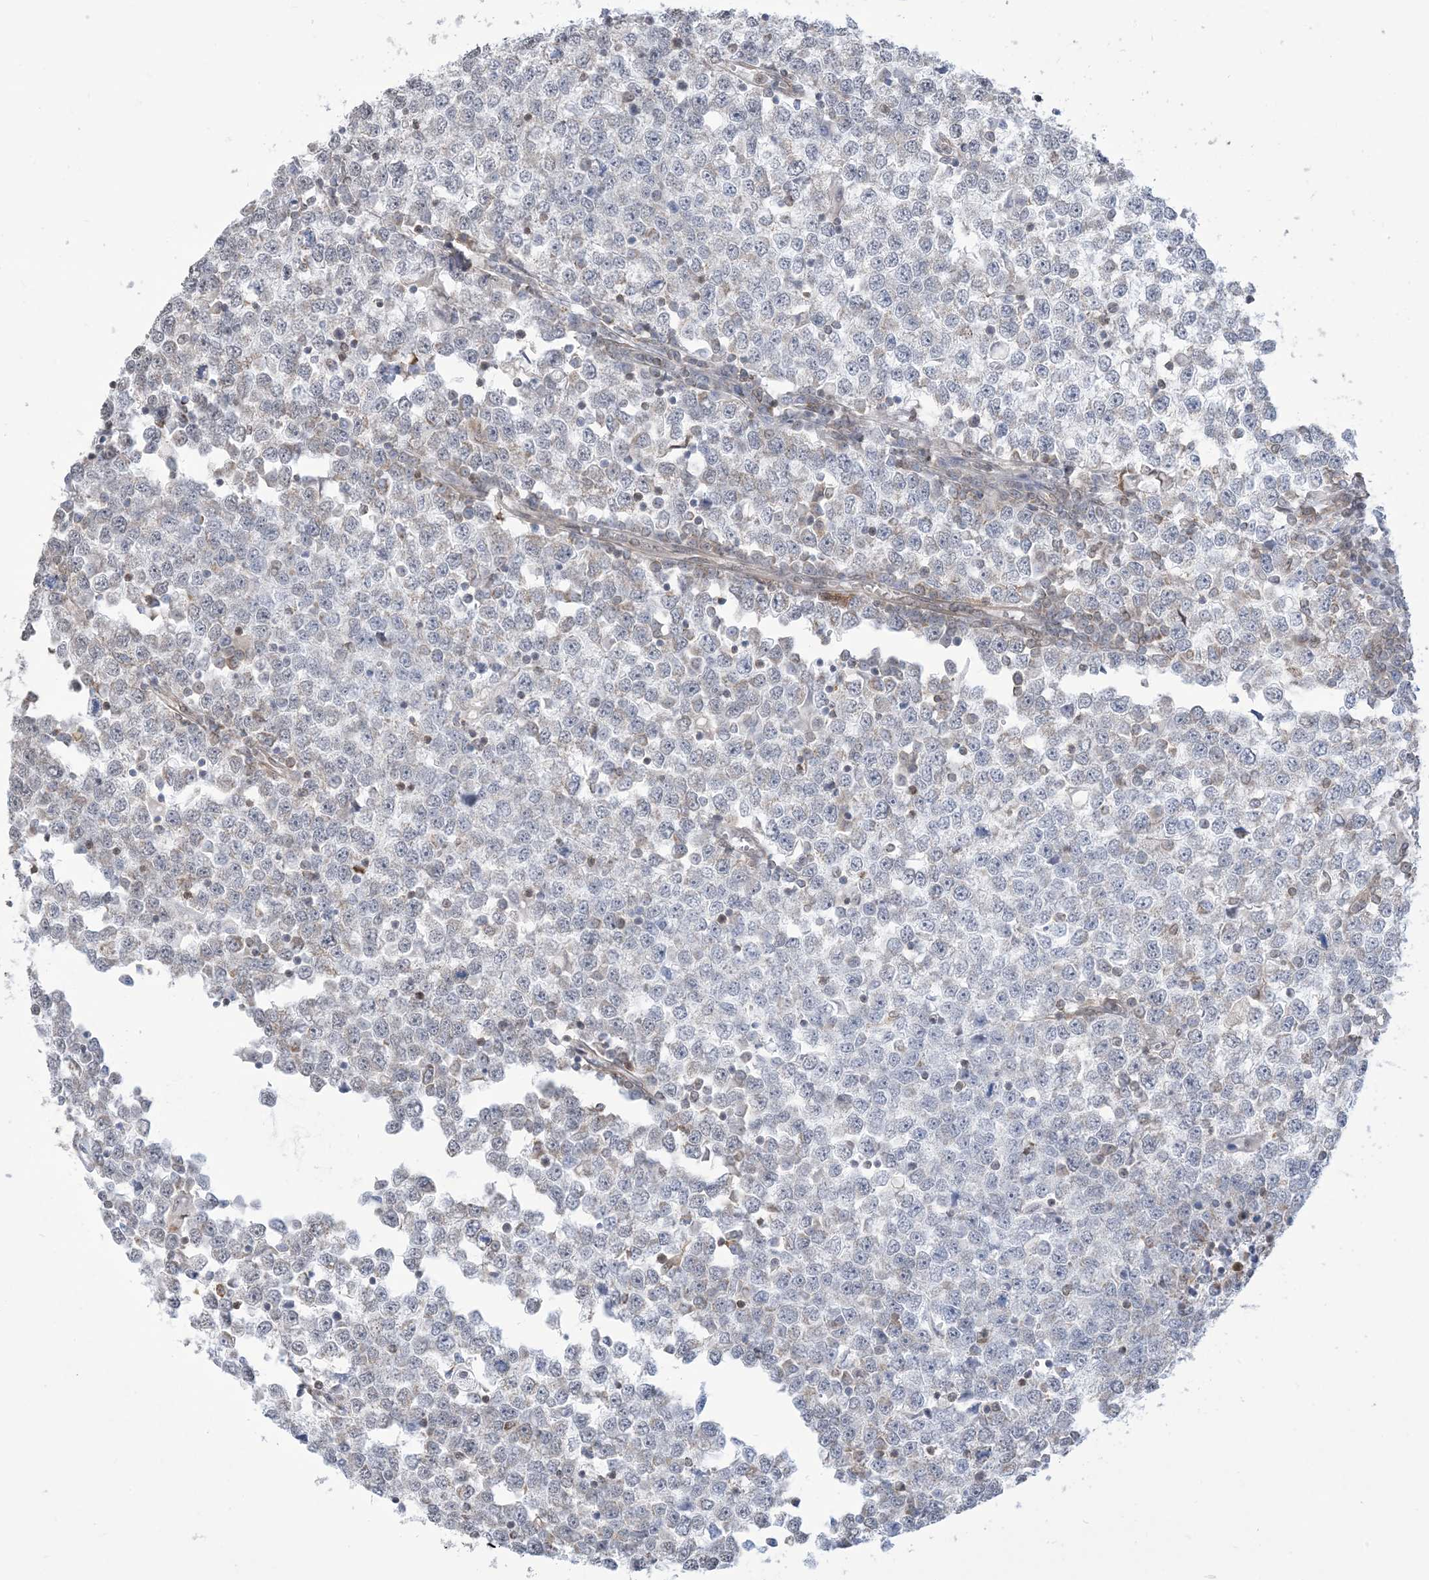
{"staining": {"intensity": "negative", "quantity": "none", "location": "none"}, "tissue": "testis cancer", "cell_type": "Tumor cells", "image_type": "cancer", "snomed": [{"axis": "morphology", "description": "Seminoma, NOS"}, {"axis": "topography", "description": "Testis"}], "caption": "Tumor cells are negative for protein expression in human seminoma (testis).", "gene": "CASP4", "patient": {"sex": "male", "age": 65}}